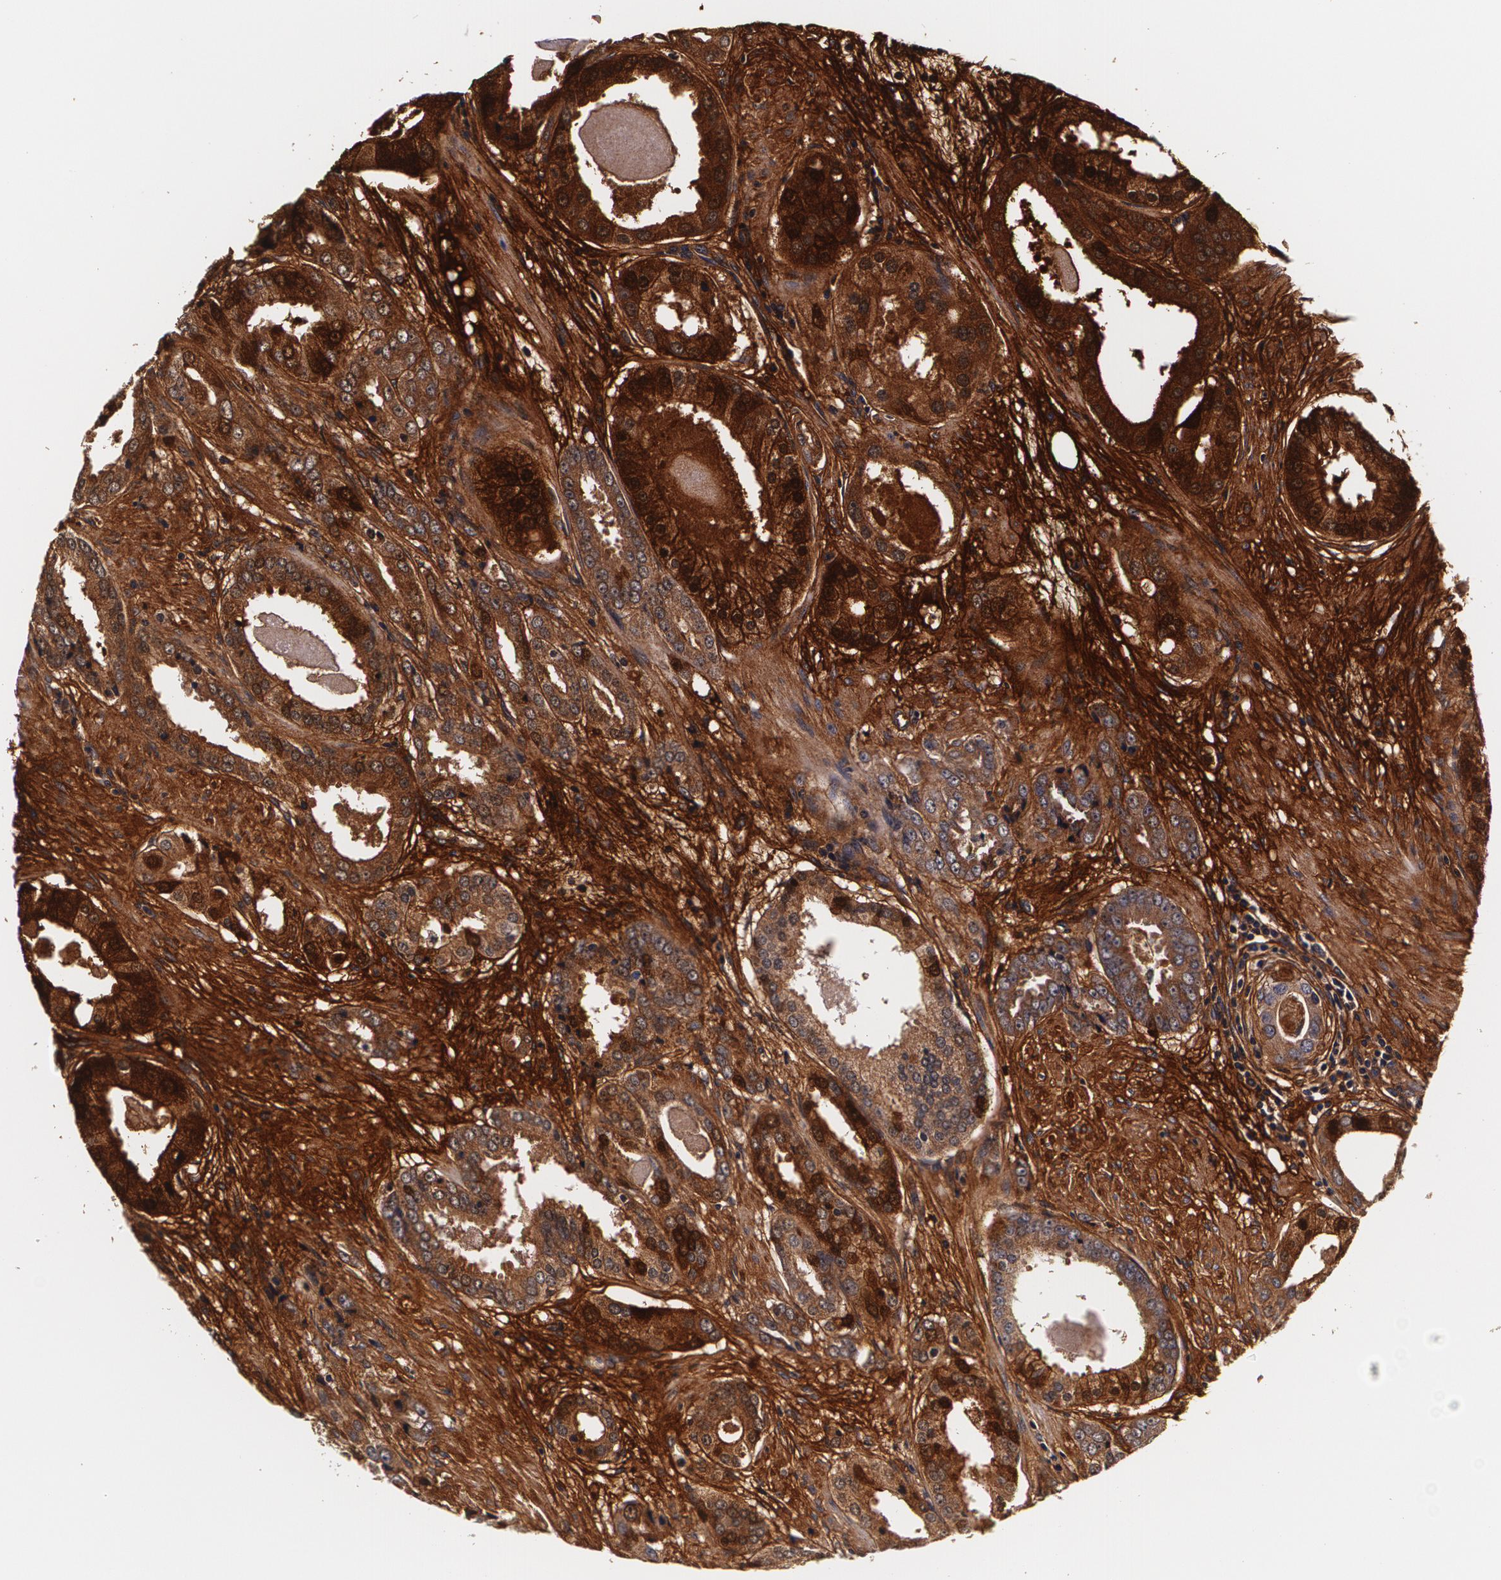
{"staining": {"intensity": "strong", "quantity": ">75%", "location": "cytoplasmic/membranous"}, "tissue": "prostate cancer", "cell_type": "Tumor cells", "image_type": "cancer", "snomed": [{"axis": "morphology", "description": "Adenocarcinoma, Medium grade"}, {"axis": "topography", "description": "Prostate"}], "caption": "Human prostate adenocarcinoma (medium-grade) stained with a protein marker shows strong staining in tumor cells.", "gene": "TTR", "patient": {"sex": "male", "age": 53}}